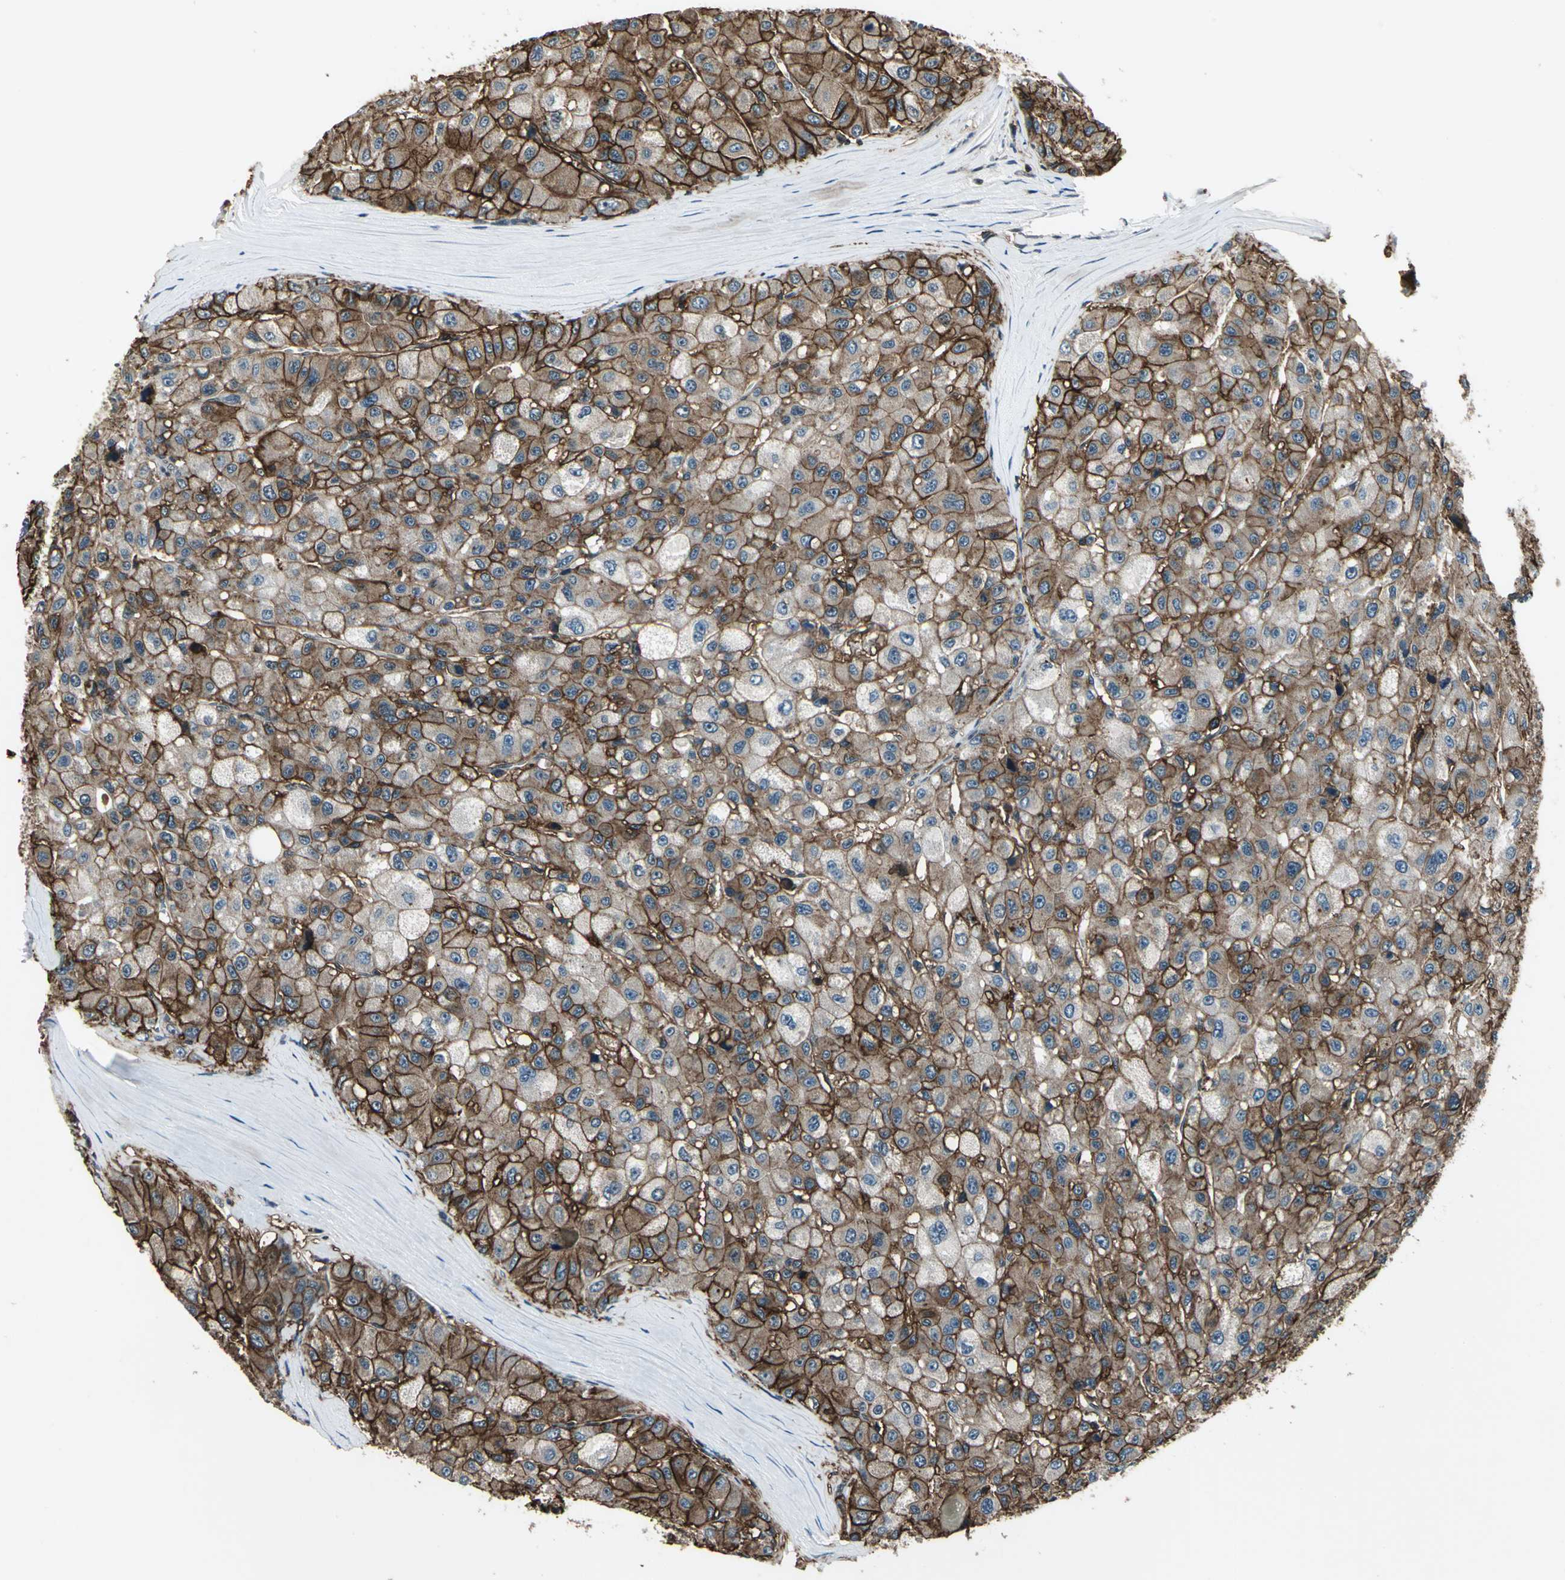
{"staining": {"intensity": "moderate", "quantity": ">75%", "location": "cytoplasmic/membranous"}, "tissue": "liver cancer", "cell_type": "Tumor cells", "image_type": "cancer", "snomed": [{"axis": "morphology", "description": "Carcinoma, Hepatocellular, NOS"}, {"axis": "topography", "description": "Liver"}], "caption": "Liver cancer (hepatocellular carcinoma) stained with a protein marker demonstrates moderate staining in tumor cells.", "gene": "NR2C2", "patient": {"sex": "male", "age": 80}}